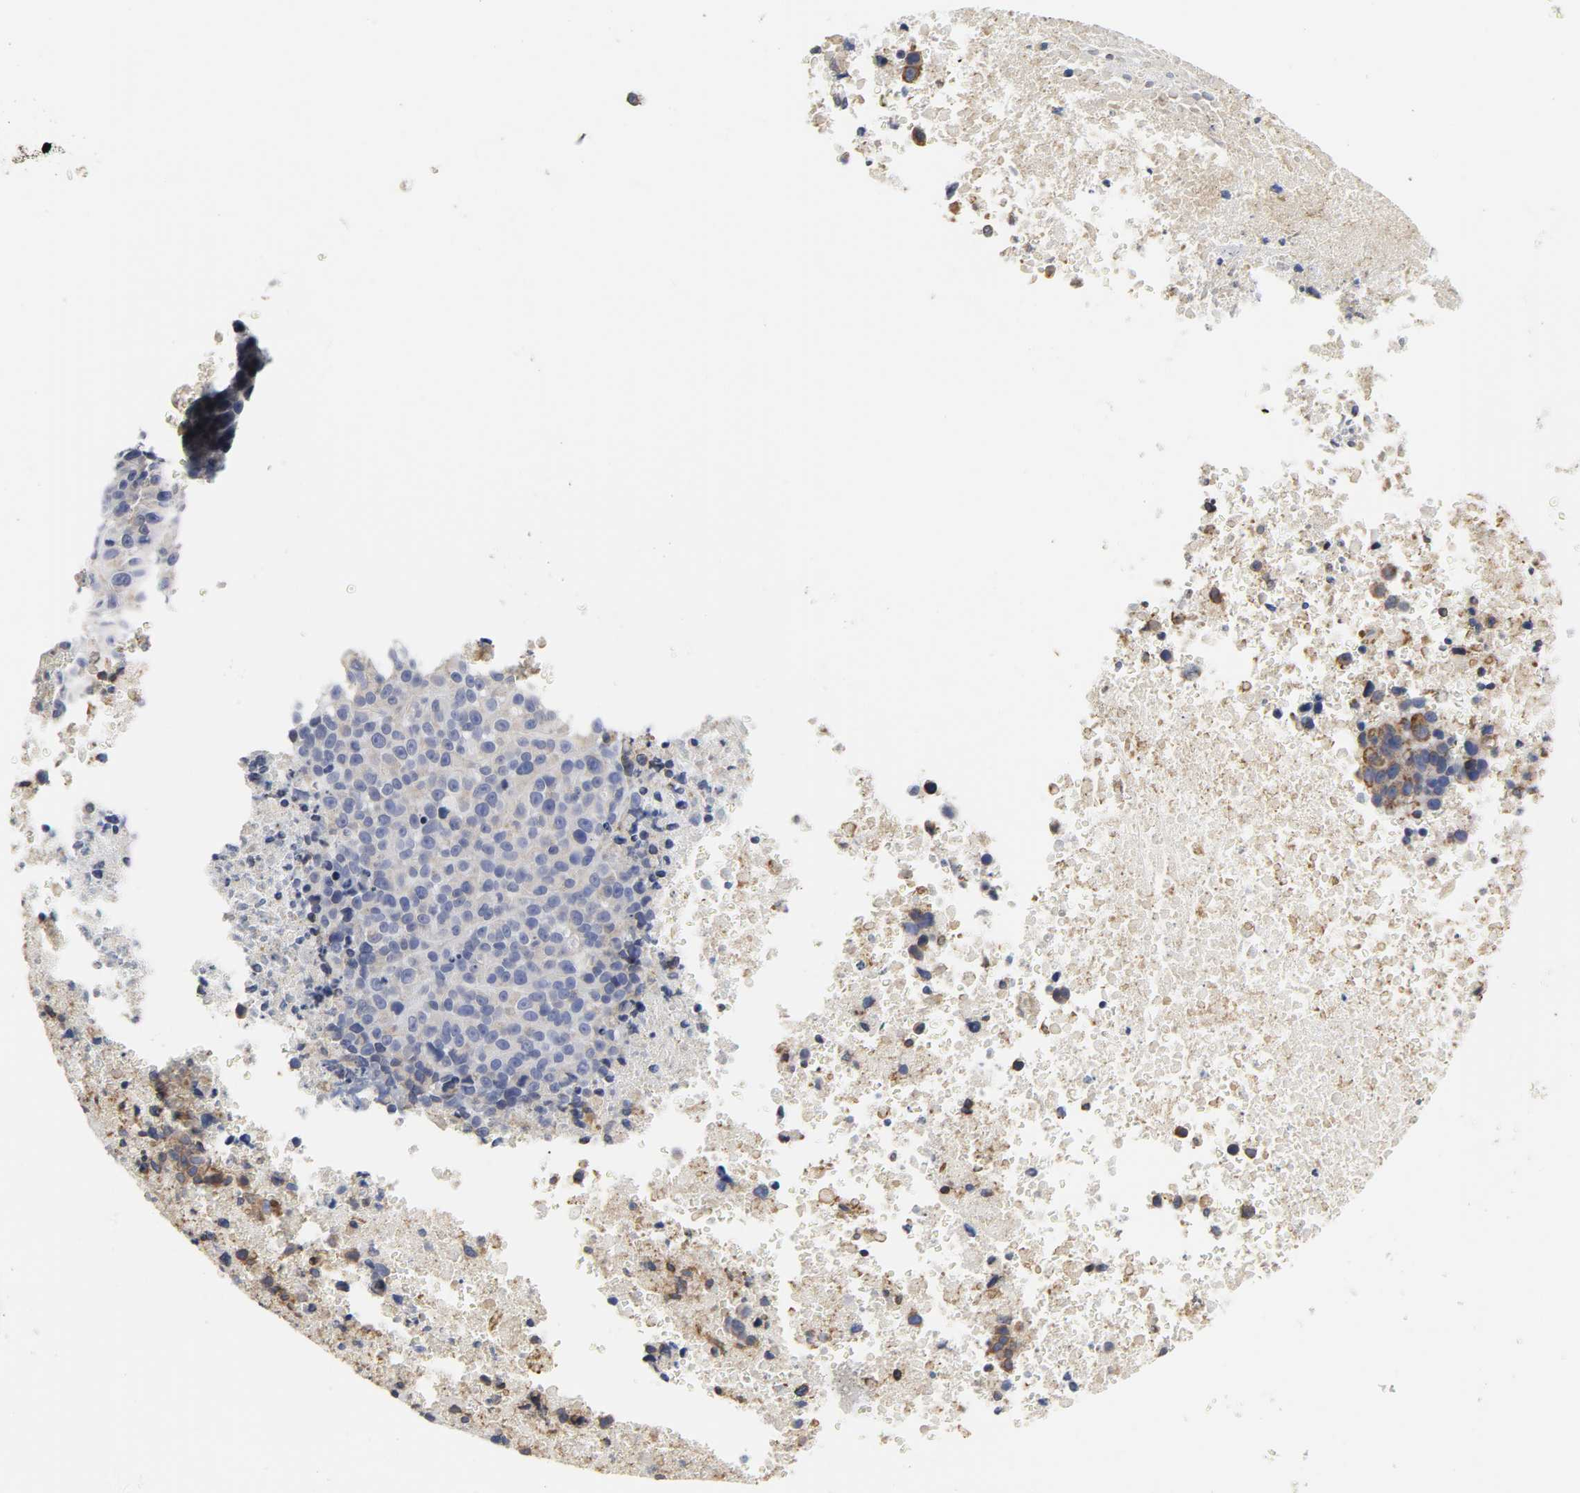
{"staining": {"intensity": "negative", "quantity": "none", "location": "none"}, "tissue": "melanoma", "cell_type": "Tumor cells", "image_type": "cancer", "snomed": [{"axis": "morphology", "description": "Malignant melanoma, Metastatic site"}, {"axis": "topography", "description": "Cerebral cortex"}], "caption": "This is an IHC photomicrograph of human melanoma. There is no positivity in tumor cells.", "gene": "HCK", "patient": {"sex": "female", "age": 52}}